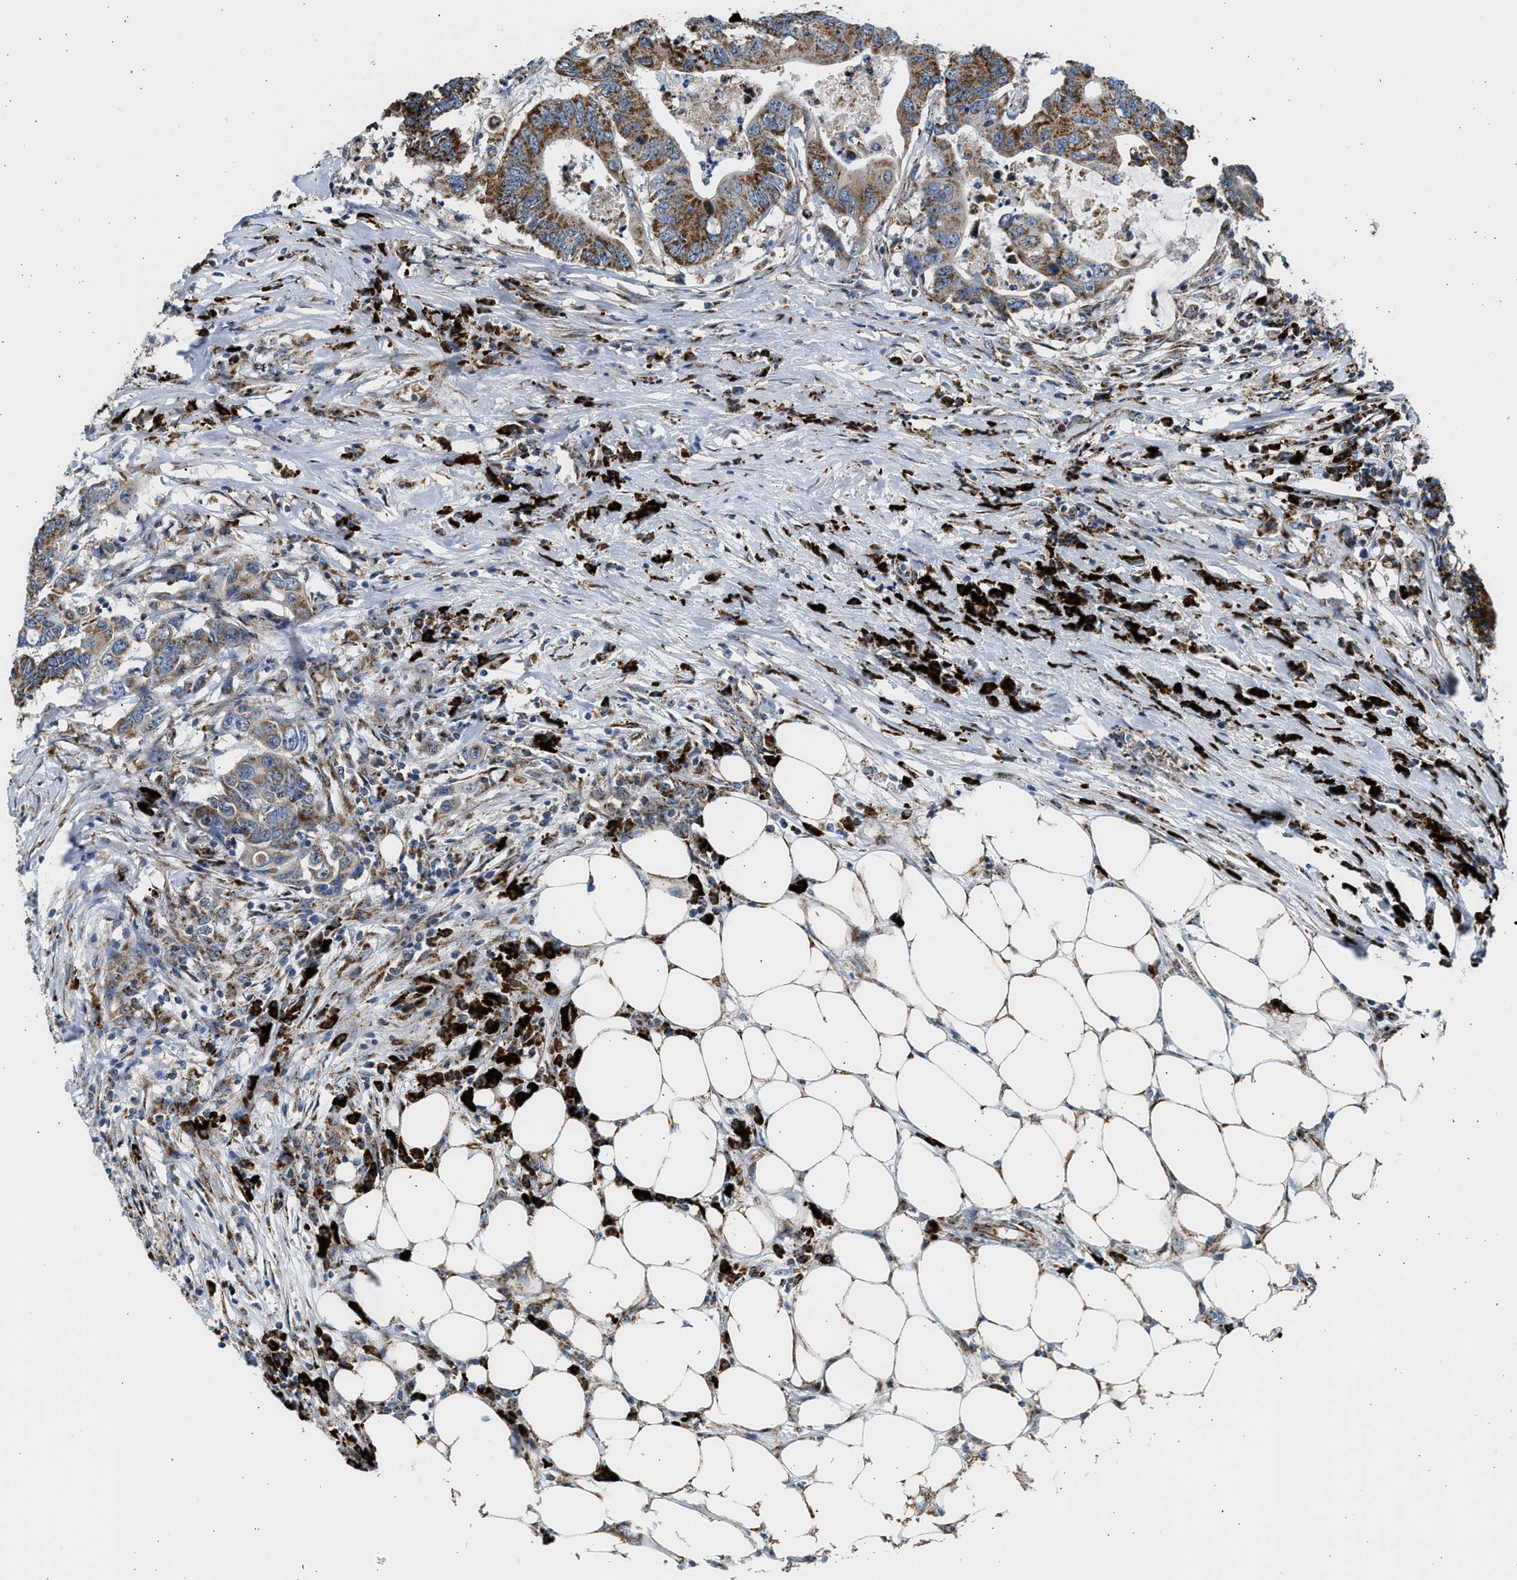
{"staining": {"intensity": "strong", "quantity": ">75%", "location": "cytoplasmic/membranous"}, "tissue": "colorectal cancer", "cell_type": "Tumor cells", "image_type": "cancer", "snomed": [{"axis": "morphology", "description": "Adenocarcinoma, NOS"}, {"axis": "topography", "description": "Colon"}], "caption": "Colorectal cancer tissue shows strong cytoplasmic/membranous staining in approximately >75% of tumor cells, visualized by immunohistochemistry. (brown staining indicates protein expression, while blue staining denotes nuclei).", "gene": "KCNMB3", "patient": {"sex": "male", "age": 71}}